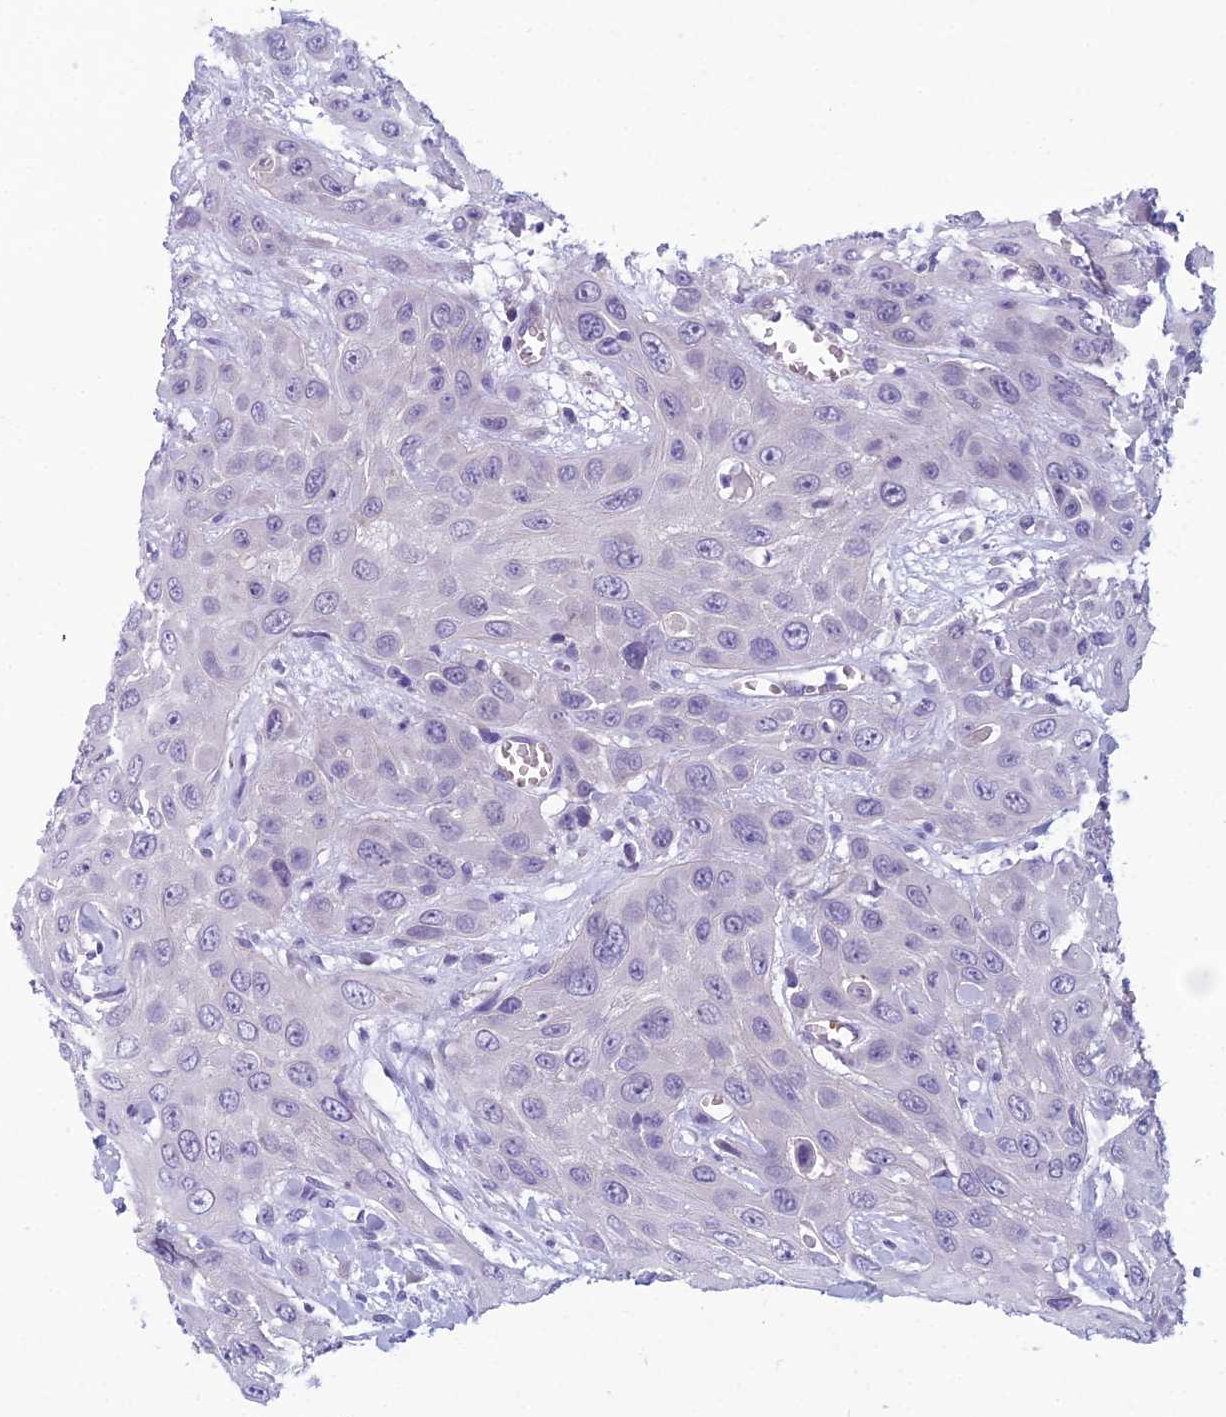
{"staining": {"intensity": "negative", "quantity": "none", "location": "none"}, "tissue": "head and neck cancer", "cell_type": "Tumor cells", "image_type": "cancer", "snomed": [{"axis": "morphology", "description": "Squamous cell carcinoma, NOS"}, {"axis": "topography", "description": "Head-Neck"}], "caption": "Tumor cells show no significant expression in head and neck squamous cell carcinoma.", "gene": "RBM41", "patient": {"sex": "male", "age": 81}}